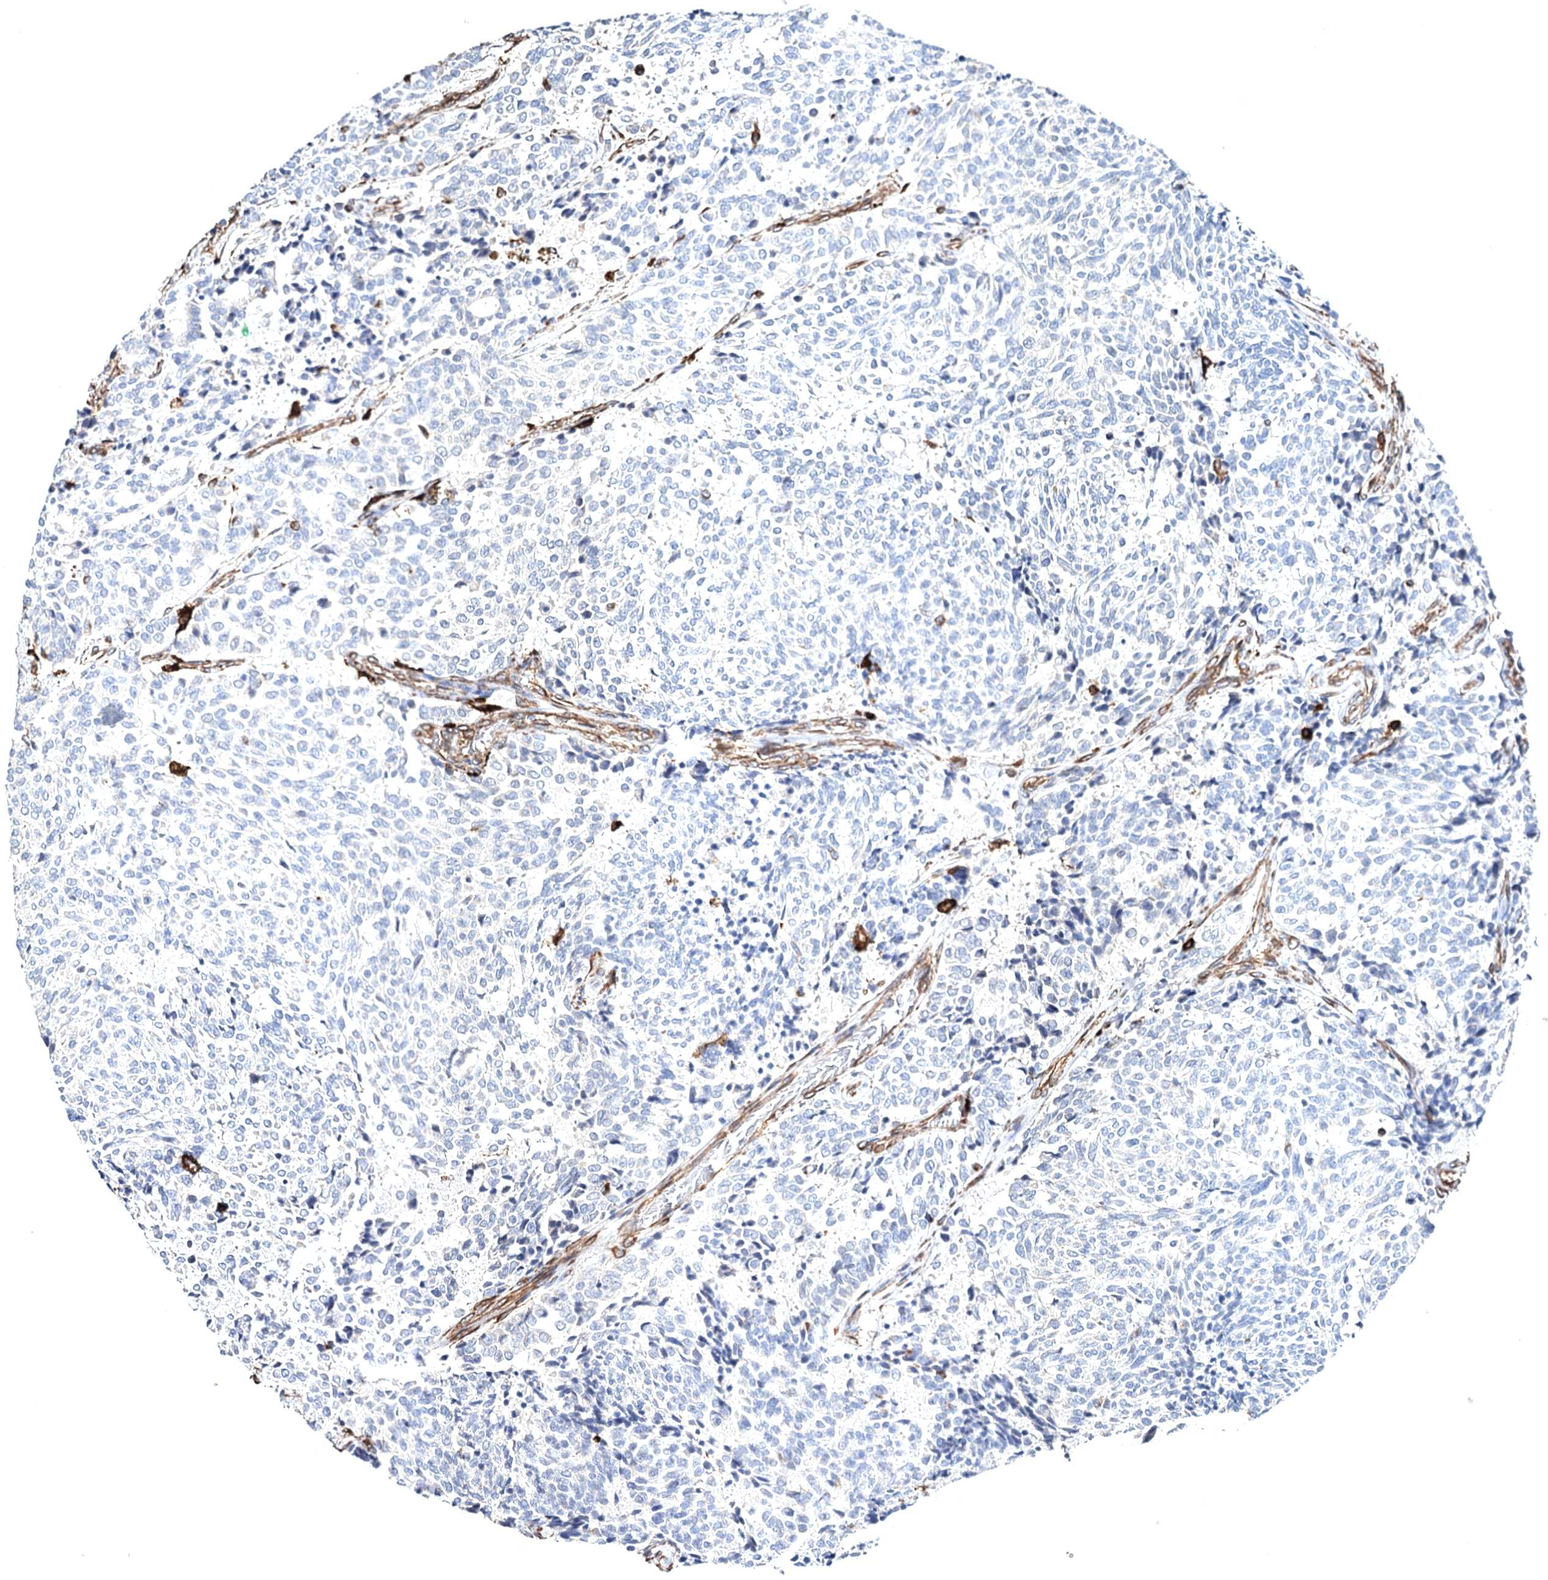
{"staining": {"intensity": "negative", "quantity": "none", "location": "none"}, "tissue": "carcinoid", "cell_type": "Tumor cells", "image_type": "cancer", "snomed": [{"axis": "morphology", "description": "Carcinoid, malignant, NOS"}, {"axis": "topography", "description": "Pancreas"}], "caption": "This is an immunohistochemistry (IHC) histopathology image of carcinoid (malignant). There is no positivity in tumor cells.", "gene": "CLEC4M", "patient": {"sex": "female", "age": 54}}